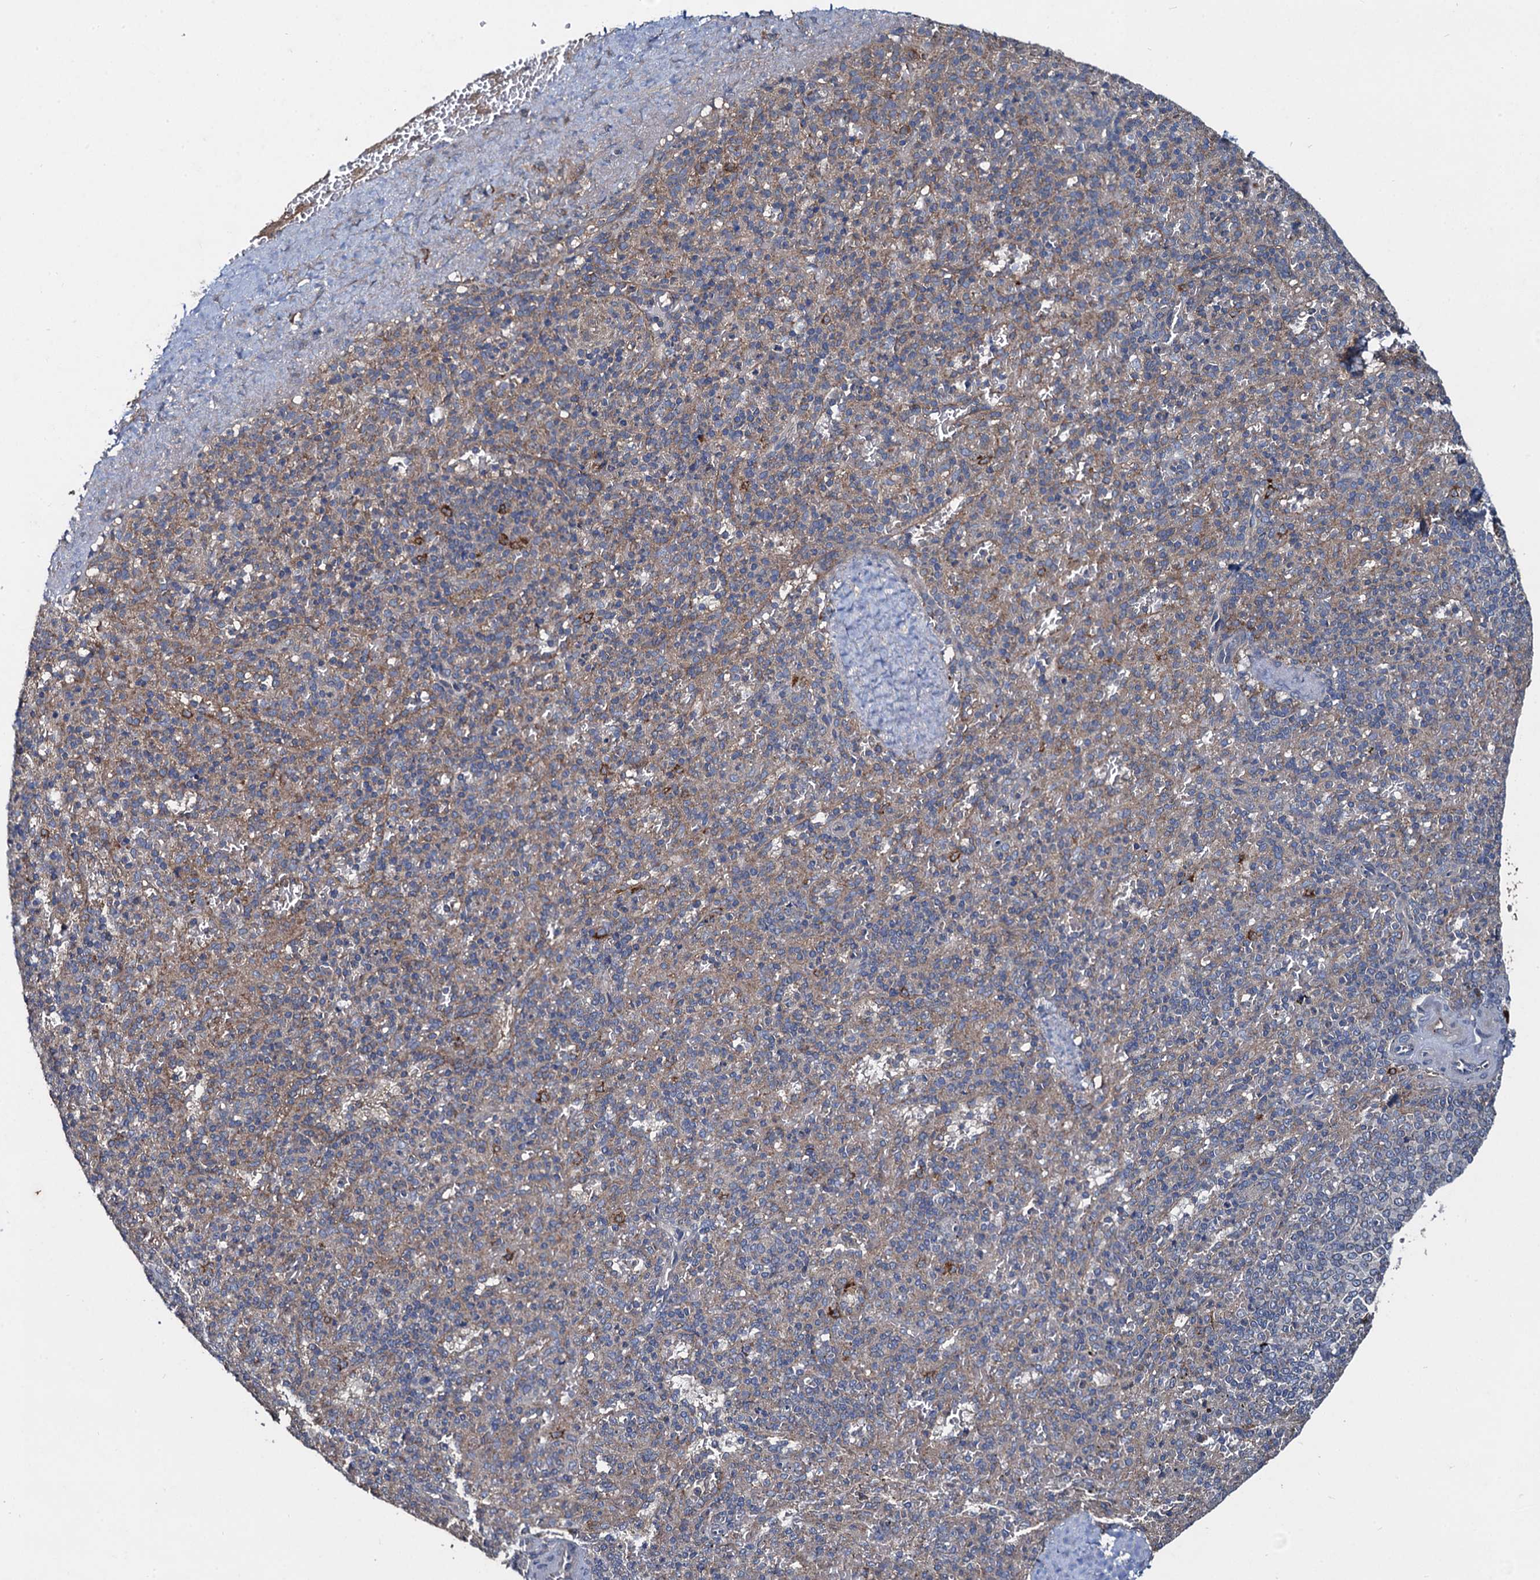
{"staining": {"intensity": "negative", "quantity": "none", "location": "none"}, "tissue": "spleen", "cell_type": "Cells in red pulp", "image_type": "normal", "snomed": [{"axis": "morphology", "description": "Normal tissue, NOS"}, {"axis": "topography", "description": "Spleen"}], "caption": "The histopathology image reveals no significant positivity in cells in red pulp of spleen. (Stains: DAB immunohistochemistry with hematoxylin counter stain, Microscopy: brightfield microscopy at high magnification).", "gene": "SNAP29", "patient": {"sex": "male", "age": 82}}